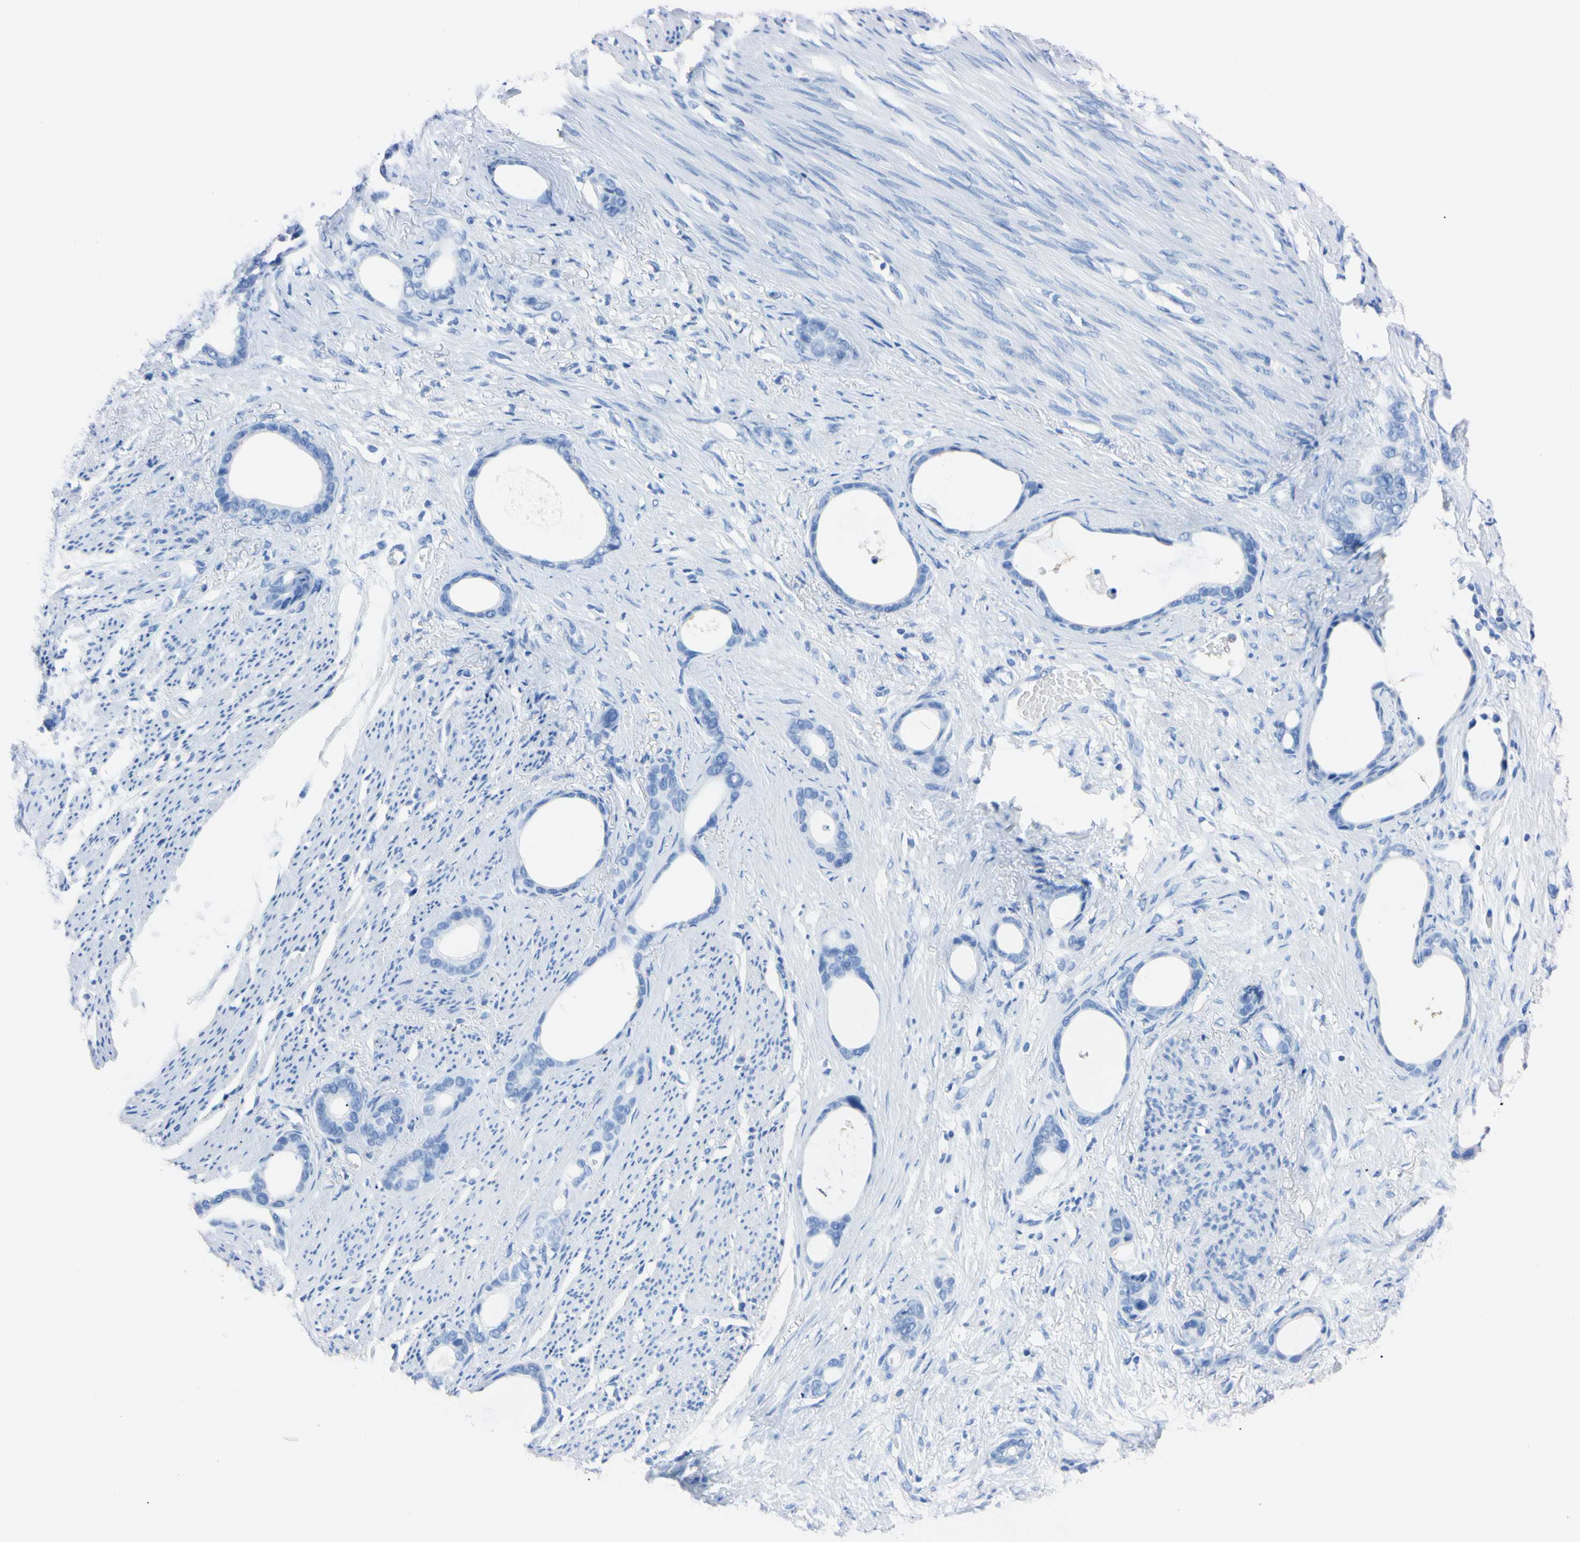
{"staining": {"intensity": "negative", "quantity": "none", "location": "none"}, "tissue": "stomach cancer", "cell_type": "Tumor cells", "image_type": "cancer", "snomed": [{"axis": "morphology", "description": "Adenocarcinoma, NOS"}, {"axis": "topography", "description": "Stomach"}], "caption": "A photomicrograph of adenocarcinoma (stomach) stained for a protein demonstrates no brown staining in tumor cells. (Brightfield microscopy of DAB (3,3'-diaminobenzidine) immunohistochemistry at high magnification).", "gene": "NCF4", "patient": {"sex": "female", "age": 75}}